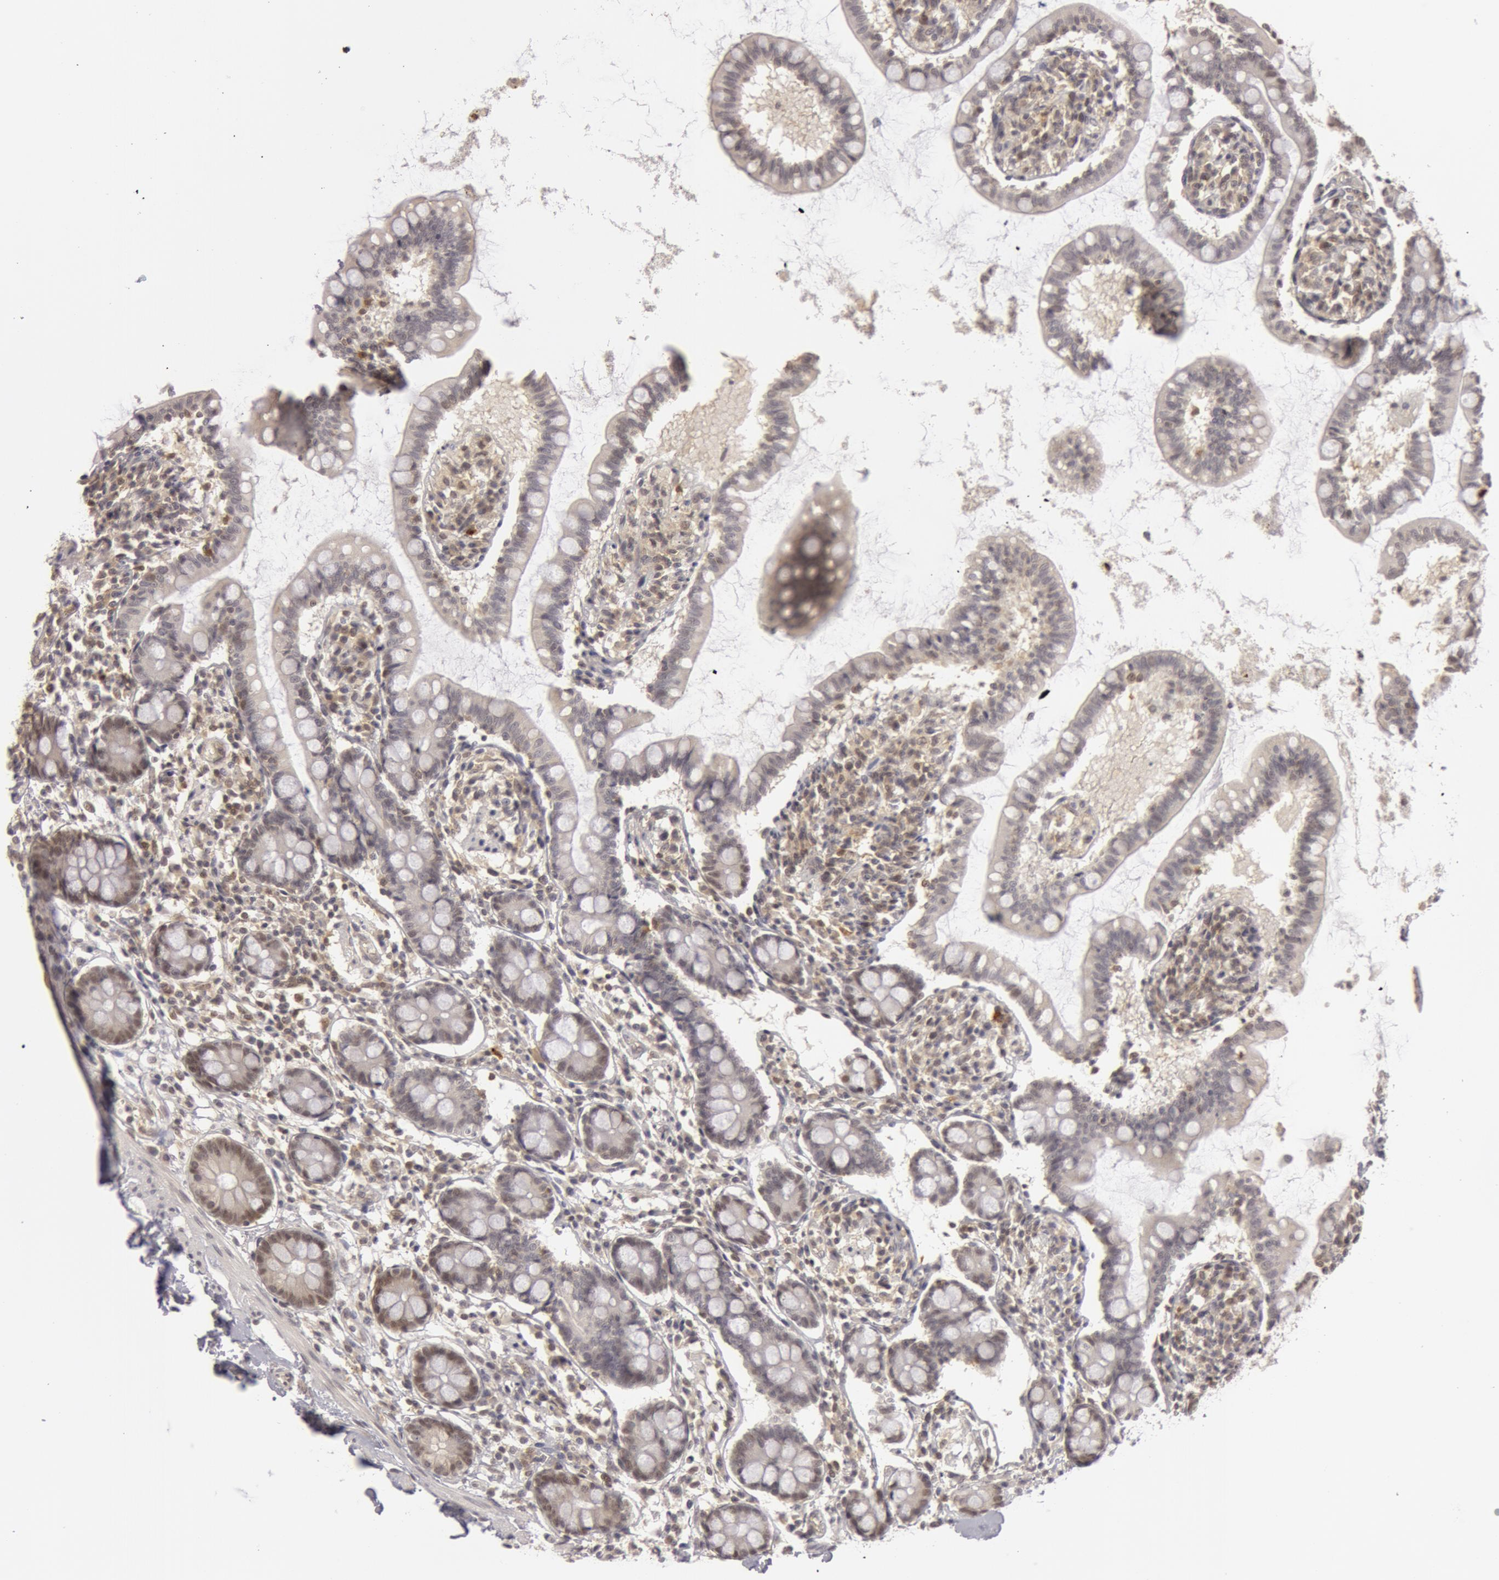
{"staining": {"intensity": "negative", "quantity": "none", "location": "none"}, "tissue": "small intestine", "cell_type": "Glandular cells", "image_type": "normal", "snomed": [{"axis": "morphology", "description": "Normal tissue, NOS"}, {"axis": "topography", "description": "Small intestine"}], "caption": "This is an immunohistochemistry (IHC) image of unremarkable human small intestine. There is no staining in glandular cells.", "gene": "OASL", "patient": {"sex": "female", "age": 61}}